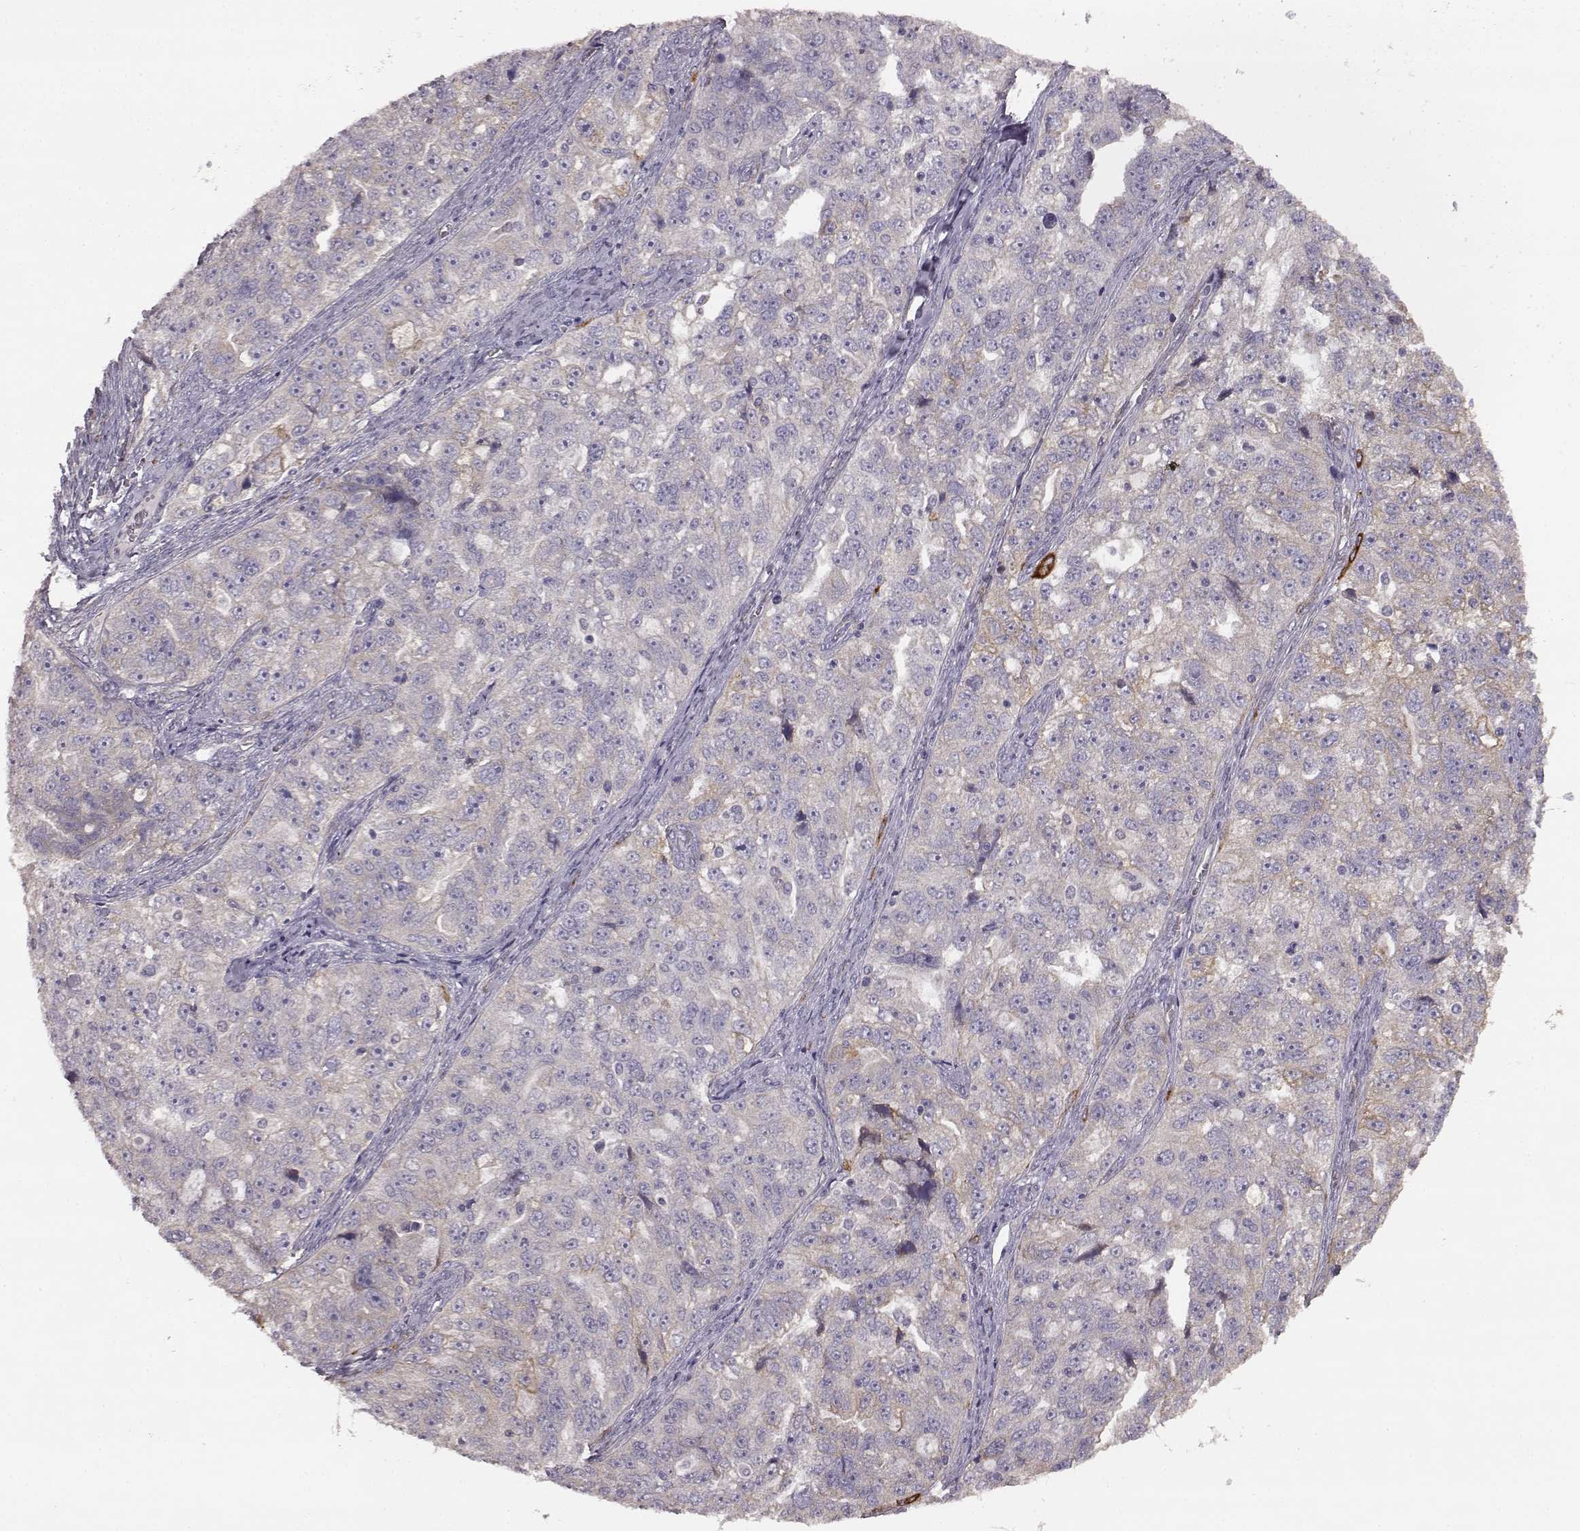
{"staining": {"intensity": "weak", "quantity": "<25%", "location": "cytoplasmic/membranous"}, "tissue": "ovarian cancer", "cell_type": "Tumor cells", "image_type": "cancer", "snomed": [{"axis": "morphology", "description": "Cystadenocarcinoma, serous, NOS"}, {"axis": "topography", "description": "Ovary"}], "caption": "This is an immunohistochemistry image of ovarian cancer. There is no expression in tumor cells.", "gene": "GHR", "patient": {"sex": "female", "age": 51}}